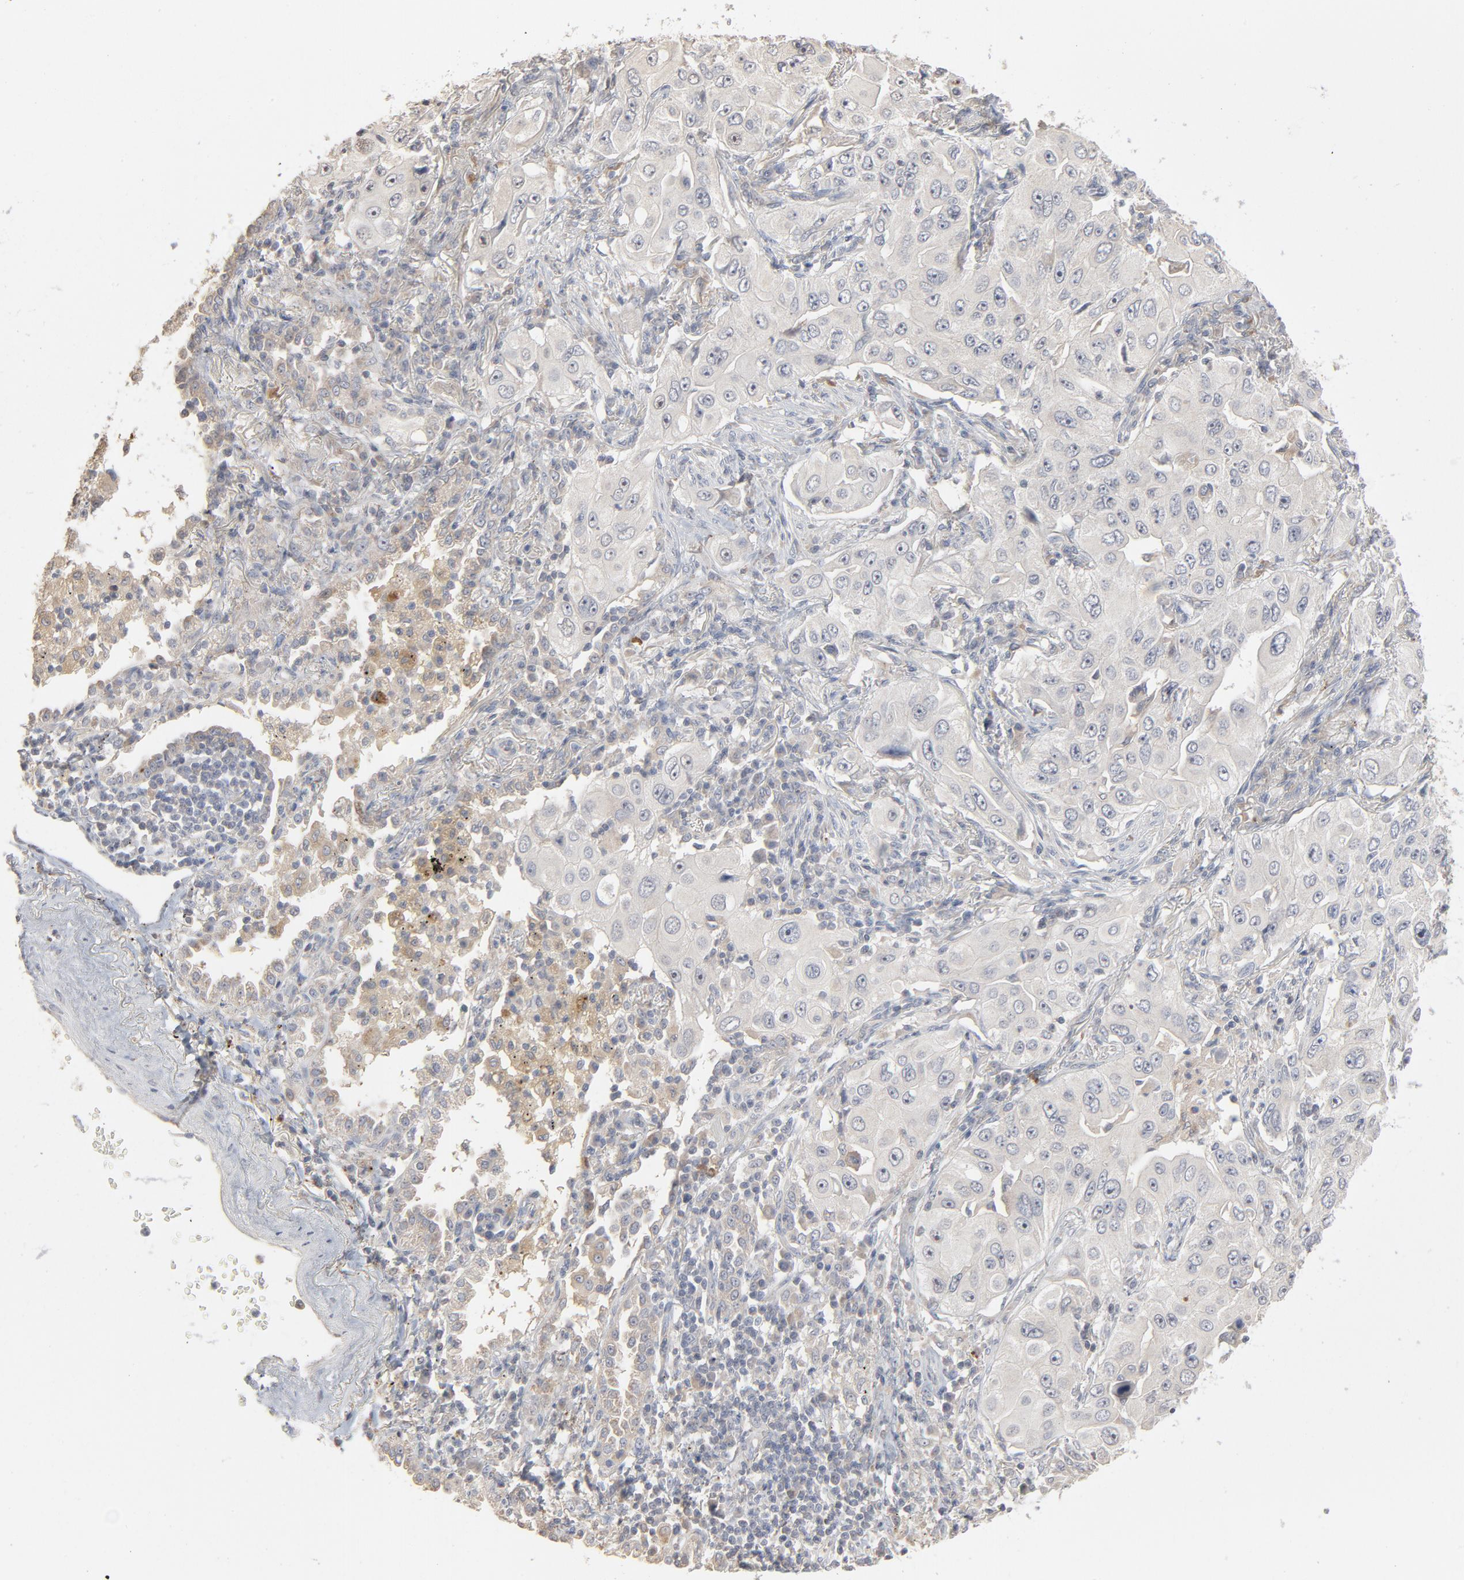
{"staining": {"intensity": "negative", "quantity": "none", "location": "none"}, "tissue": "lung cancer", "cell_type": "Tumor cells", "image_type": "cancer", "snomed": [{"axis": "morphology", "description": "Adenocarcinoma, NOS"}, {"axis": "topography", "description": "Lung"}], "caption": "An immunohistochemistry image of lung cancer is shown. There is no staining in tumor cells of lung cancer.", "gene": "POMT2", "patient": {"sex": "male", "age": 84}}